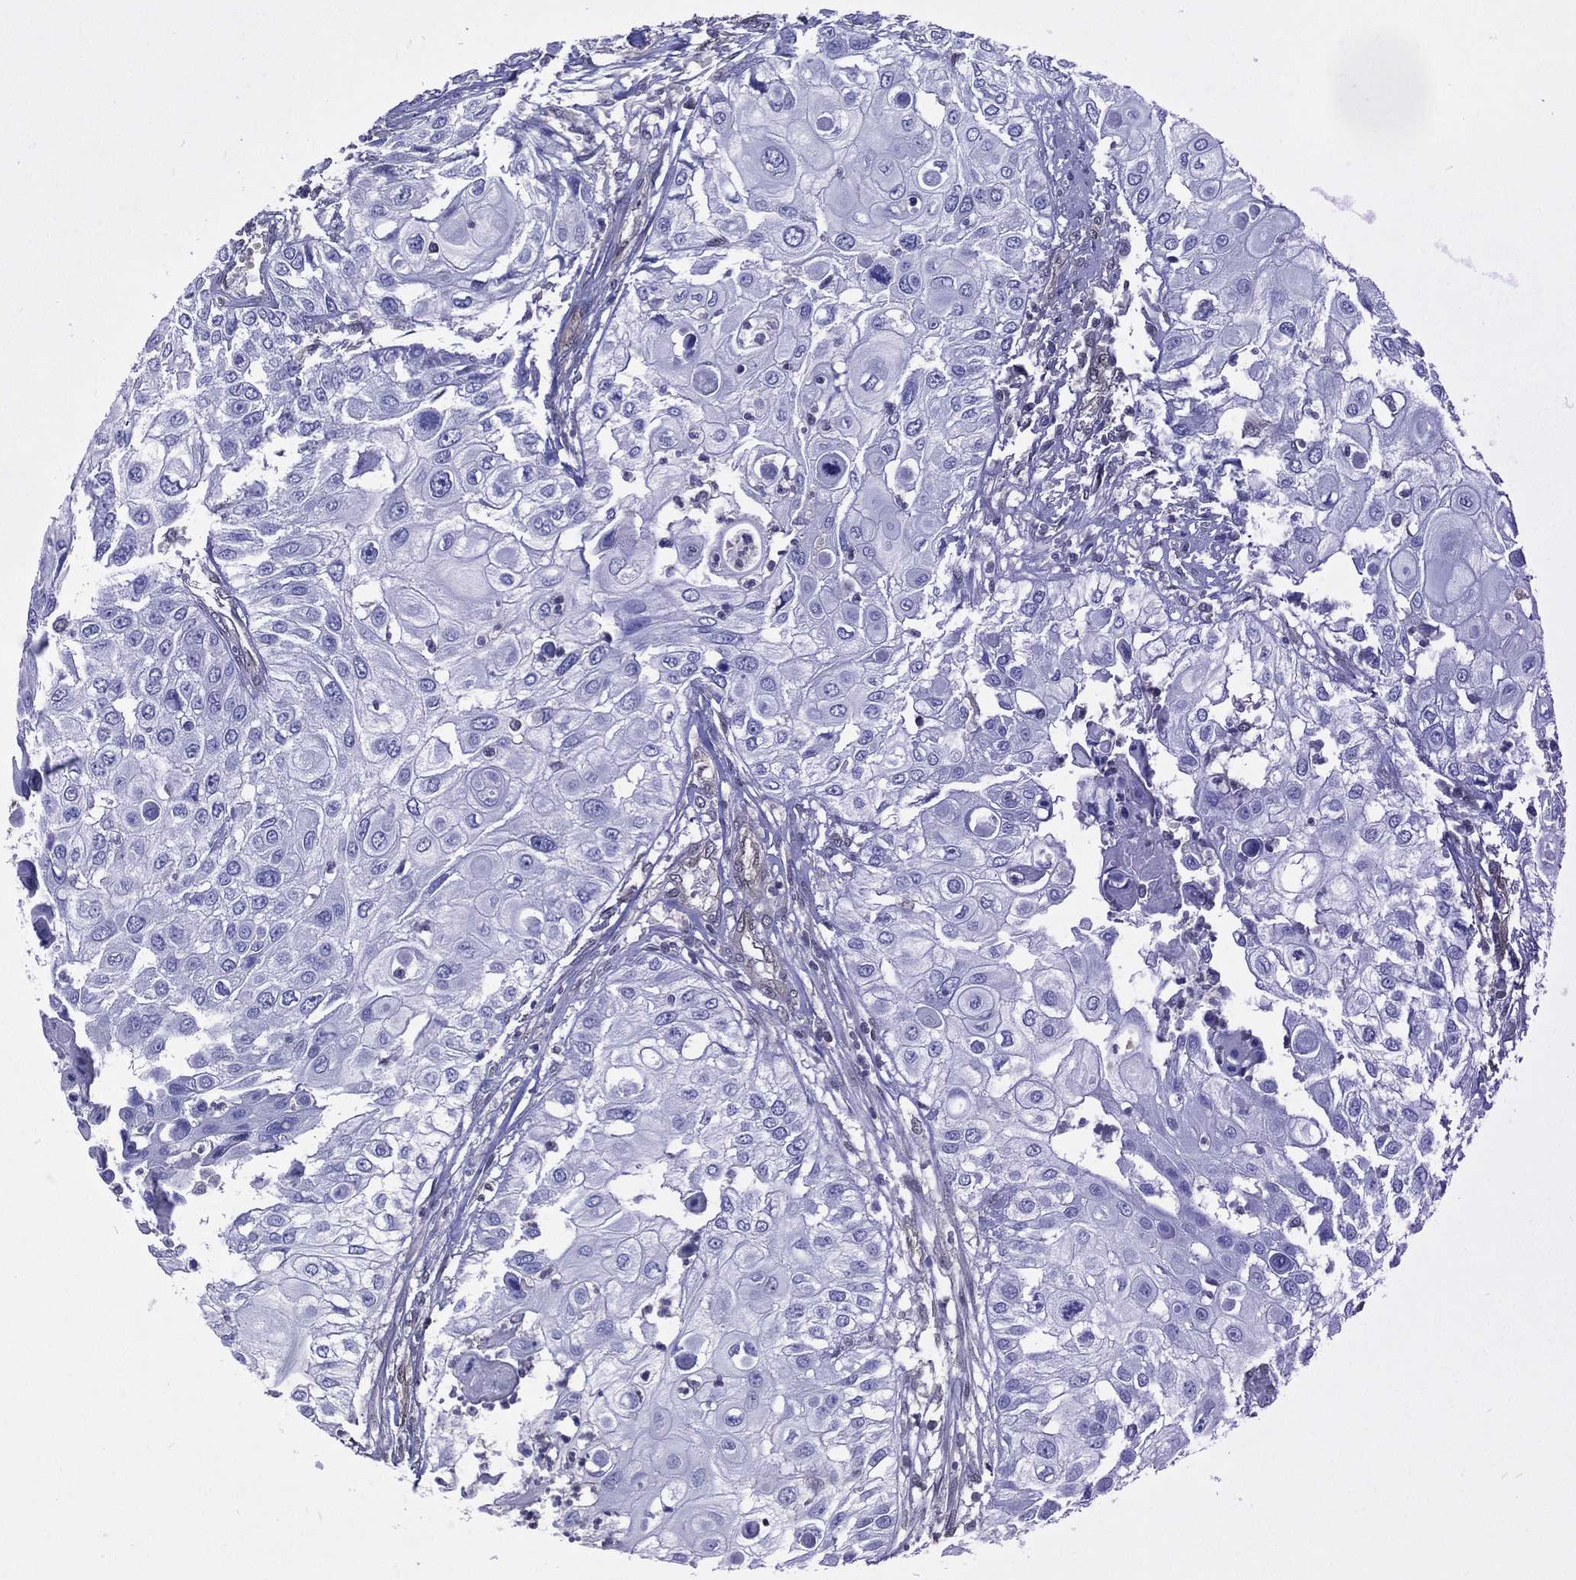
{"staining": {"intensity": "negative", "quantity": "none", "location": "none"}, "tissue": "urothelial cancer", "cell_type": "Tumor cells", "image_type": "cancer", "snomed": [{"axis": "morphology", "description": "Urothelial carcinoma, High grade"}, {"axis": "topography", "description": "Urinary bladder"}], "caption": "DAB (3,3'-diaminobenzidine) immunohistochemical staining of human urothelial cancer exhibits no significant staining in tumor cells.", "gene": "MTAP", "patient": {"sex": "female", "age": 79}}